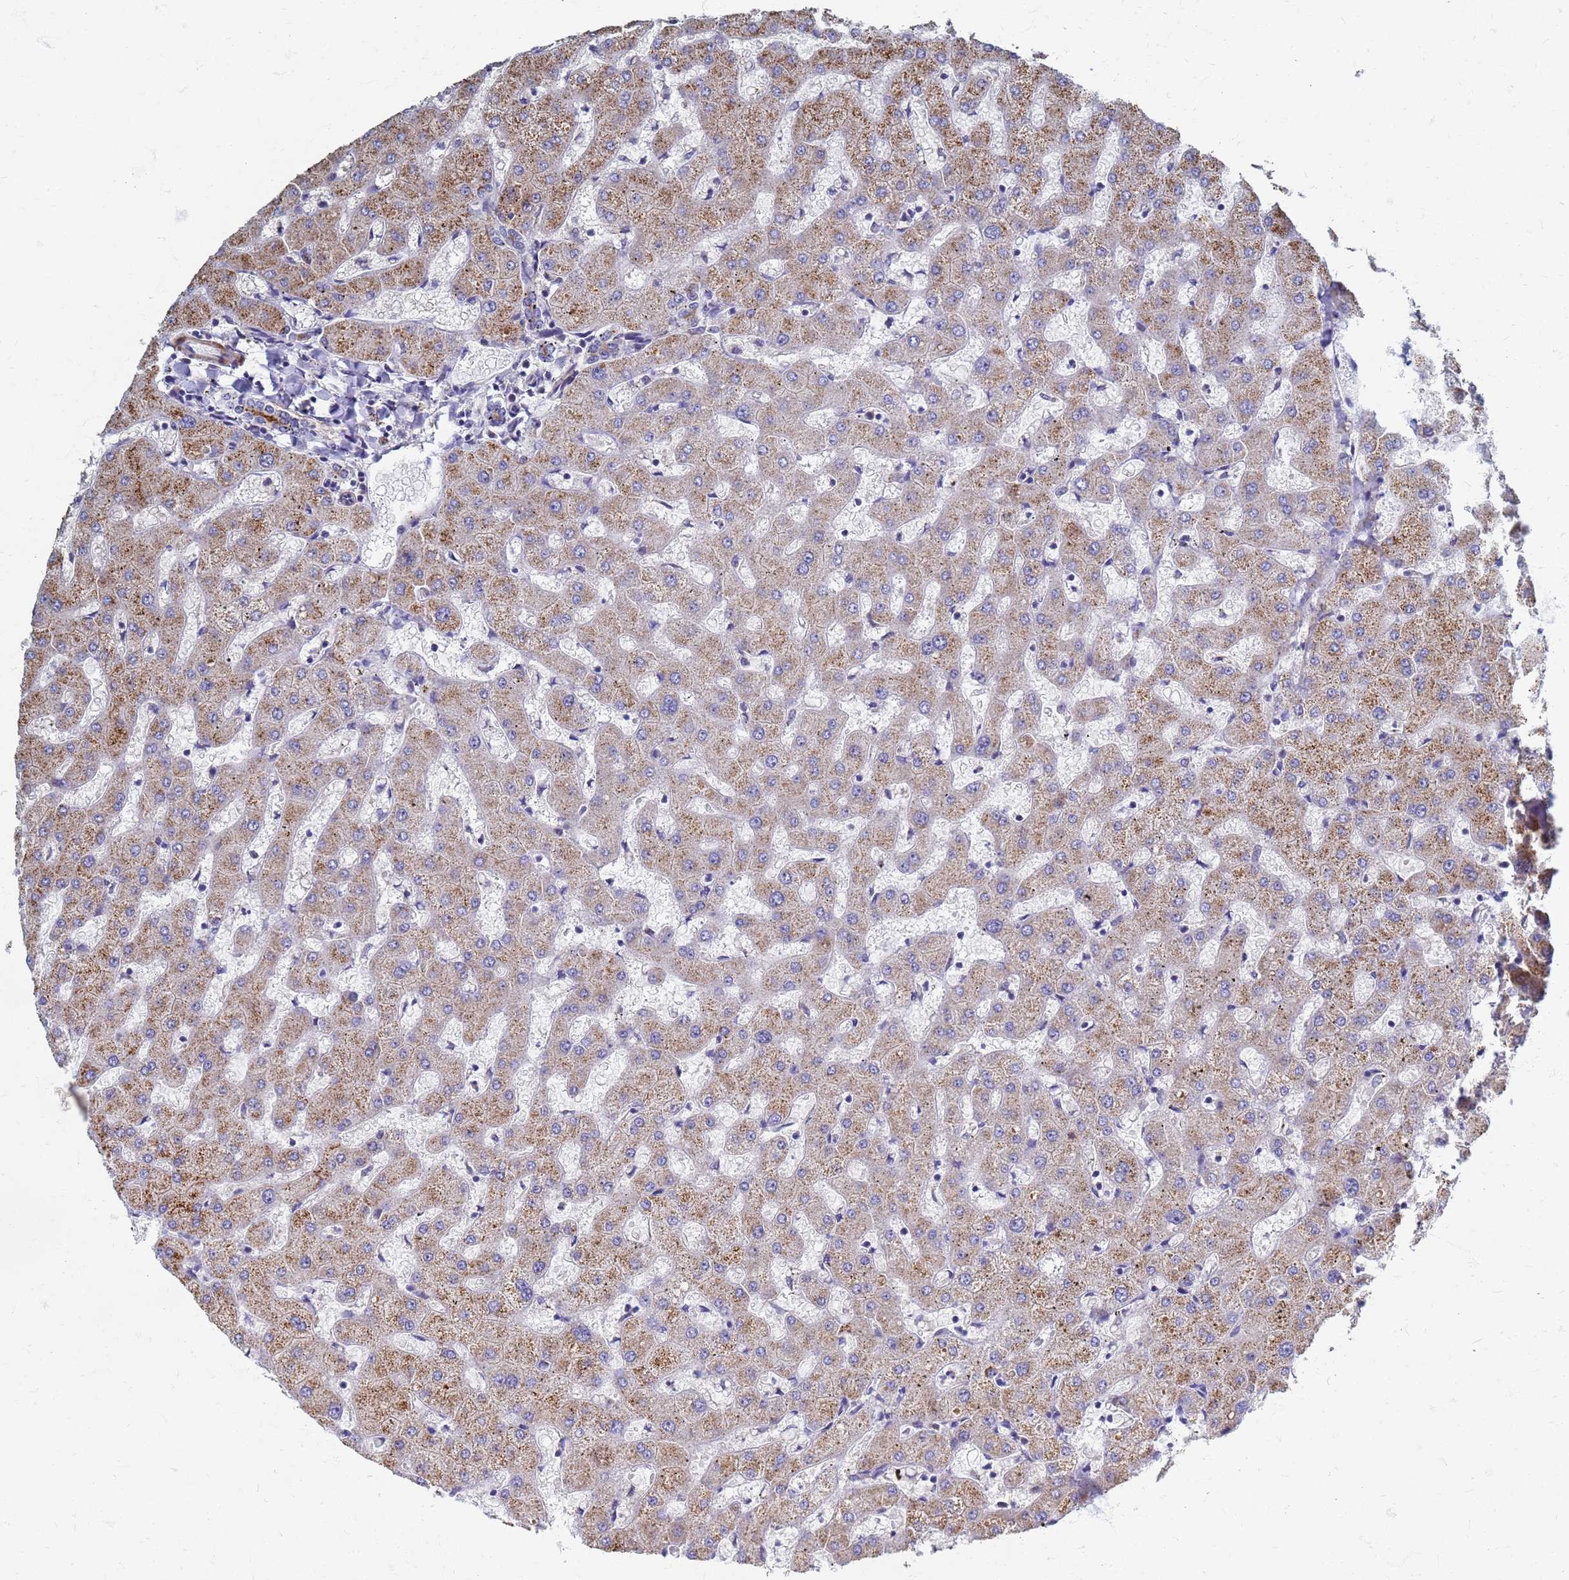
{"staining": {"intensity": "moderate", "quantity": "<25%", "location": "cytoplasmic/membranous"}, "tissue": "liver", "cell_type": "Cholangiocytes", "image_type": "normal", "snomed": [{"axis": "morphology", "description": "Normal tissue, NOS"}, {"axis": "topography", "description": "Liver"}], "caption": "The immunohistochemical stain highlights moderate cytoplasmic/membranous staining in cholangiocytes of benign liver.", "gene": "ATPAF1", "patient": {"sex": "female", "age": 63}}